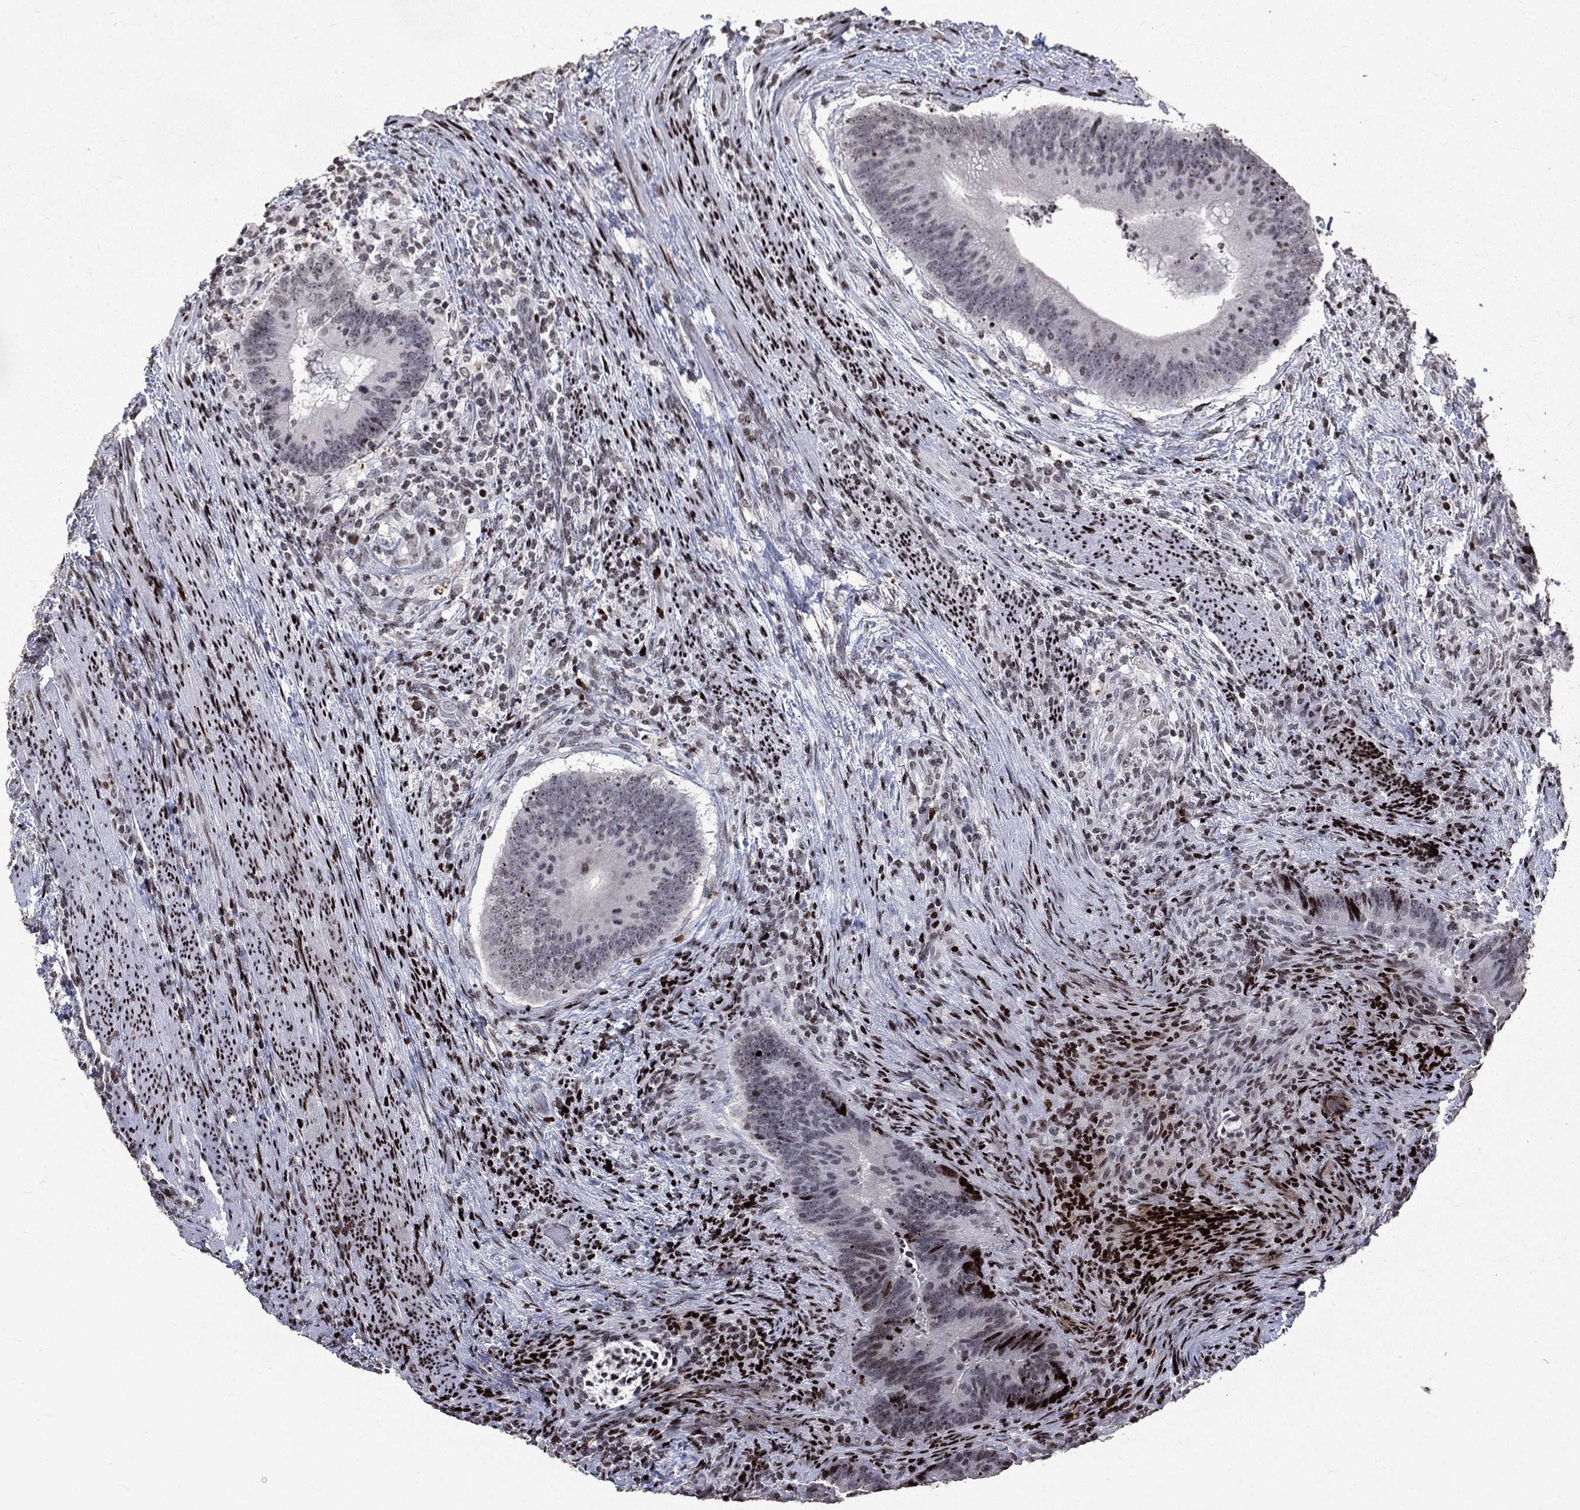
{"staining": {"intensity": "strong", "quantity": "<25%", "location": "nuclear"}, "tissue": "colorectal cancer", "cell_type": "Tumor cells", "image_type": "cancer", "snomed": [{"axis": "morphology", "description": "Adenocarcinoma, NOS"}, {"axis": "topography", "description": "Colon"}], "caption": "A brown stain shows strong nuclear positivity of a protein in human colorectal adenocarcinoma tumor cells.", "gene": "SRSF3", "patient": {"sex": "female", "age": 87}}